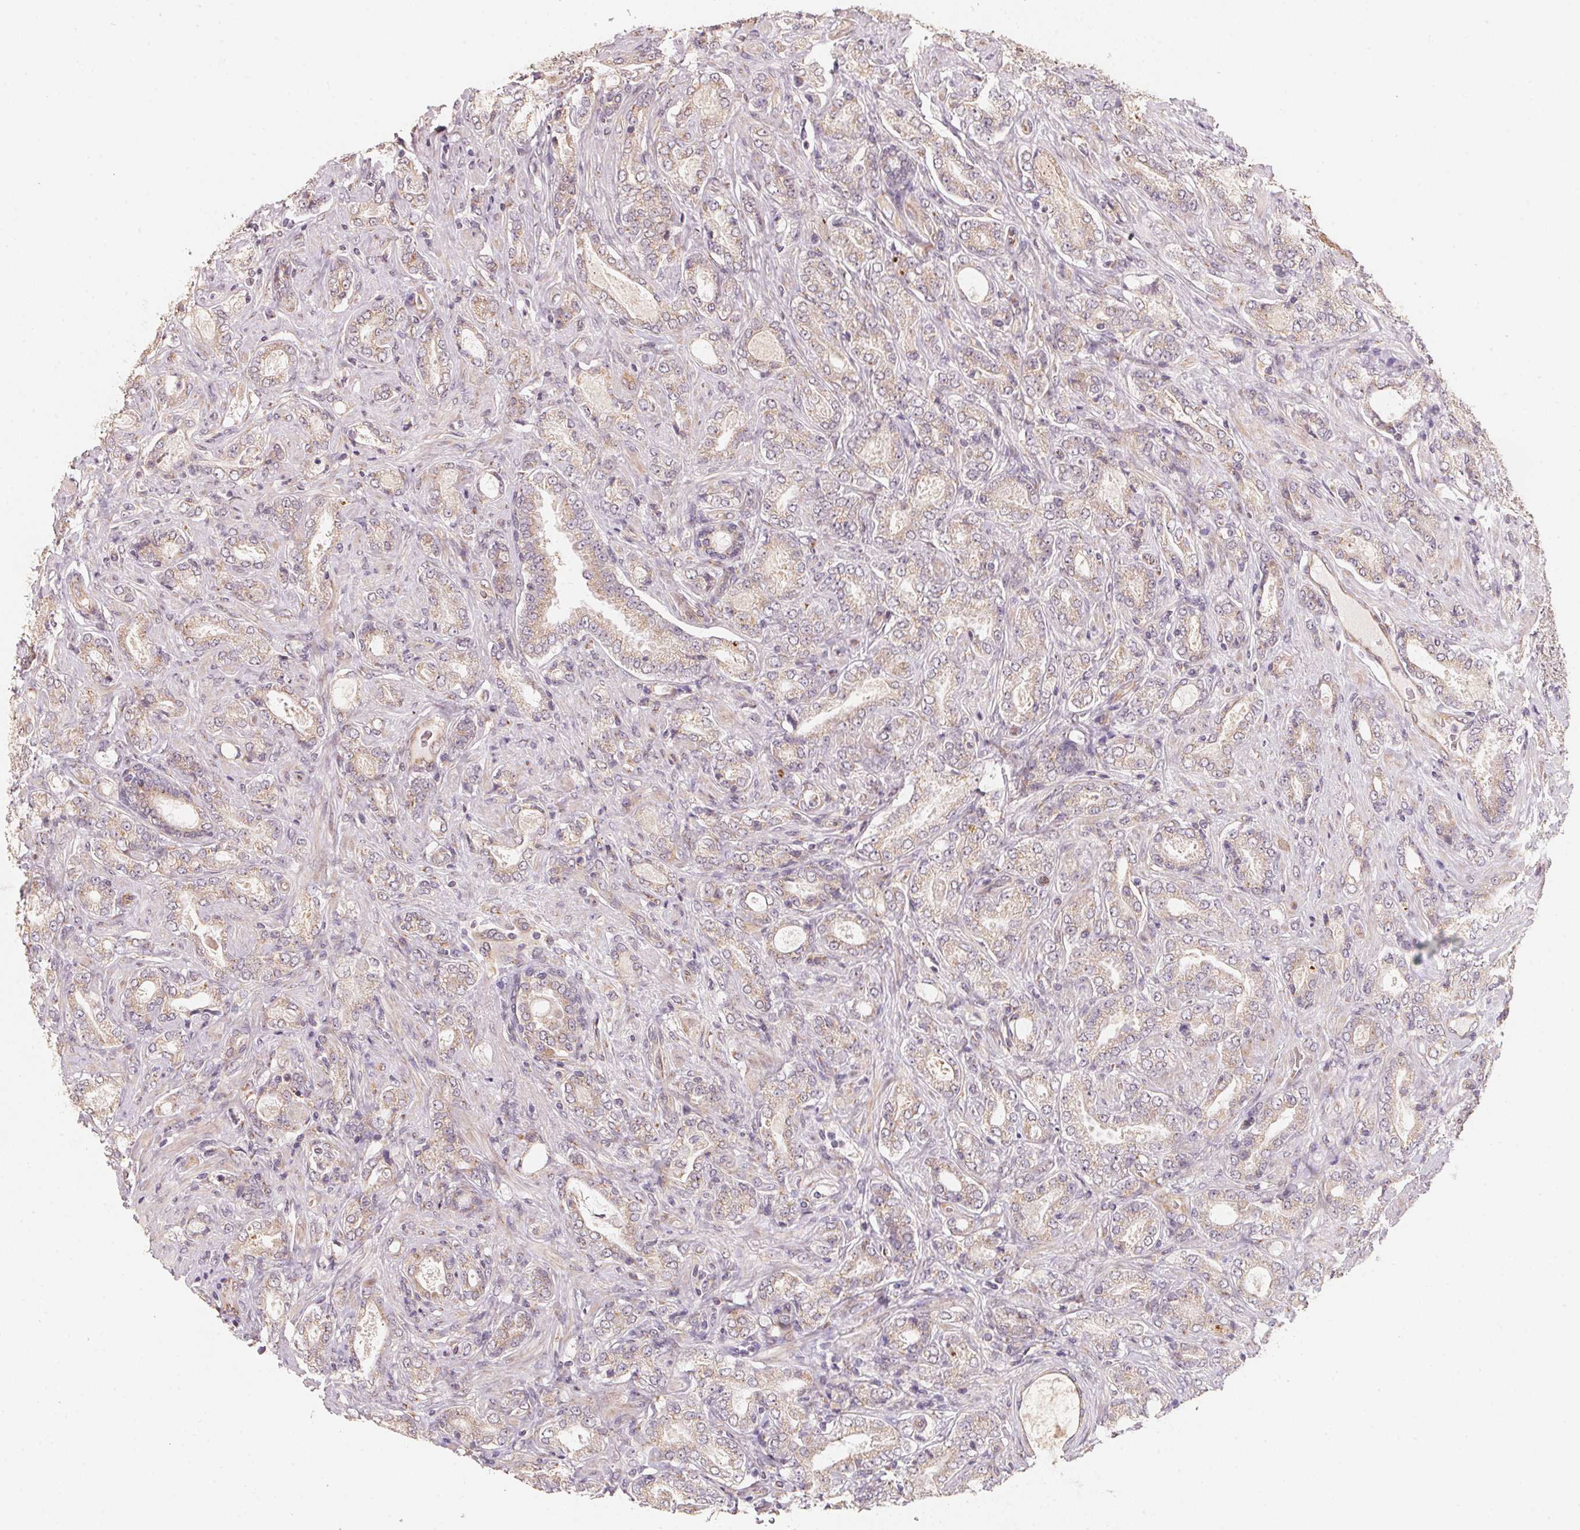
{"staining": {"intensity": "weak", "quantity": "<25%", "location": "cytoplasmic/membranous"}, "tissue": "prostate cancer", "cell_type": "Tumor cells", "image_type": "cancer", "snomed": [{"axis": "morphology", "description": "Adenocarcinoma, NOS"}, {"axis": "topography", "description": "Prostate"}], "caption": "Prostate adenocarcinoma was stained to show a protein in brown. There is no significant staining in tumor cells.", "gene": "TSPAN12", "patient": {"sex": "male", "age": 64}}